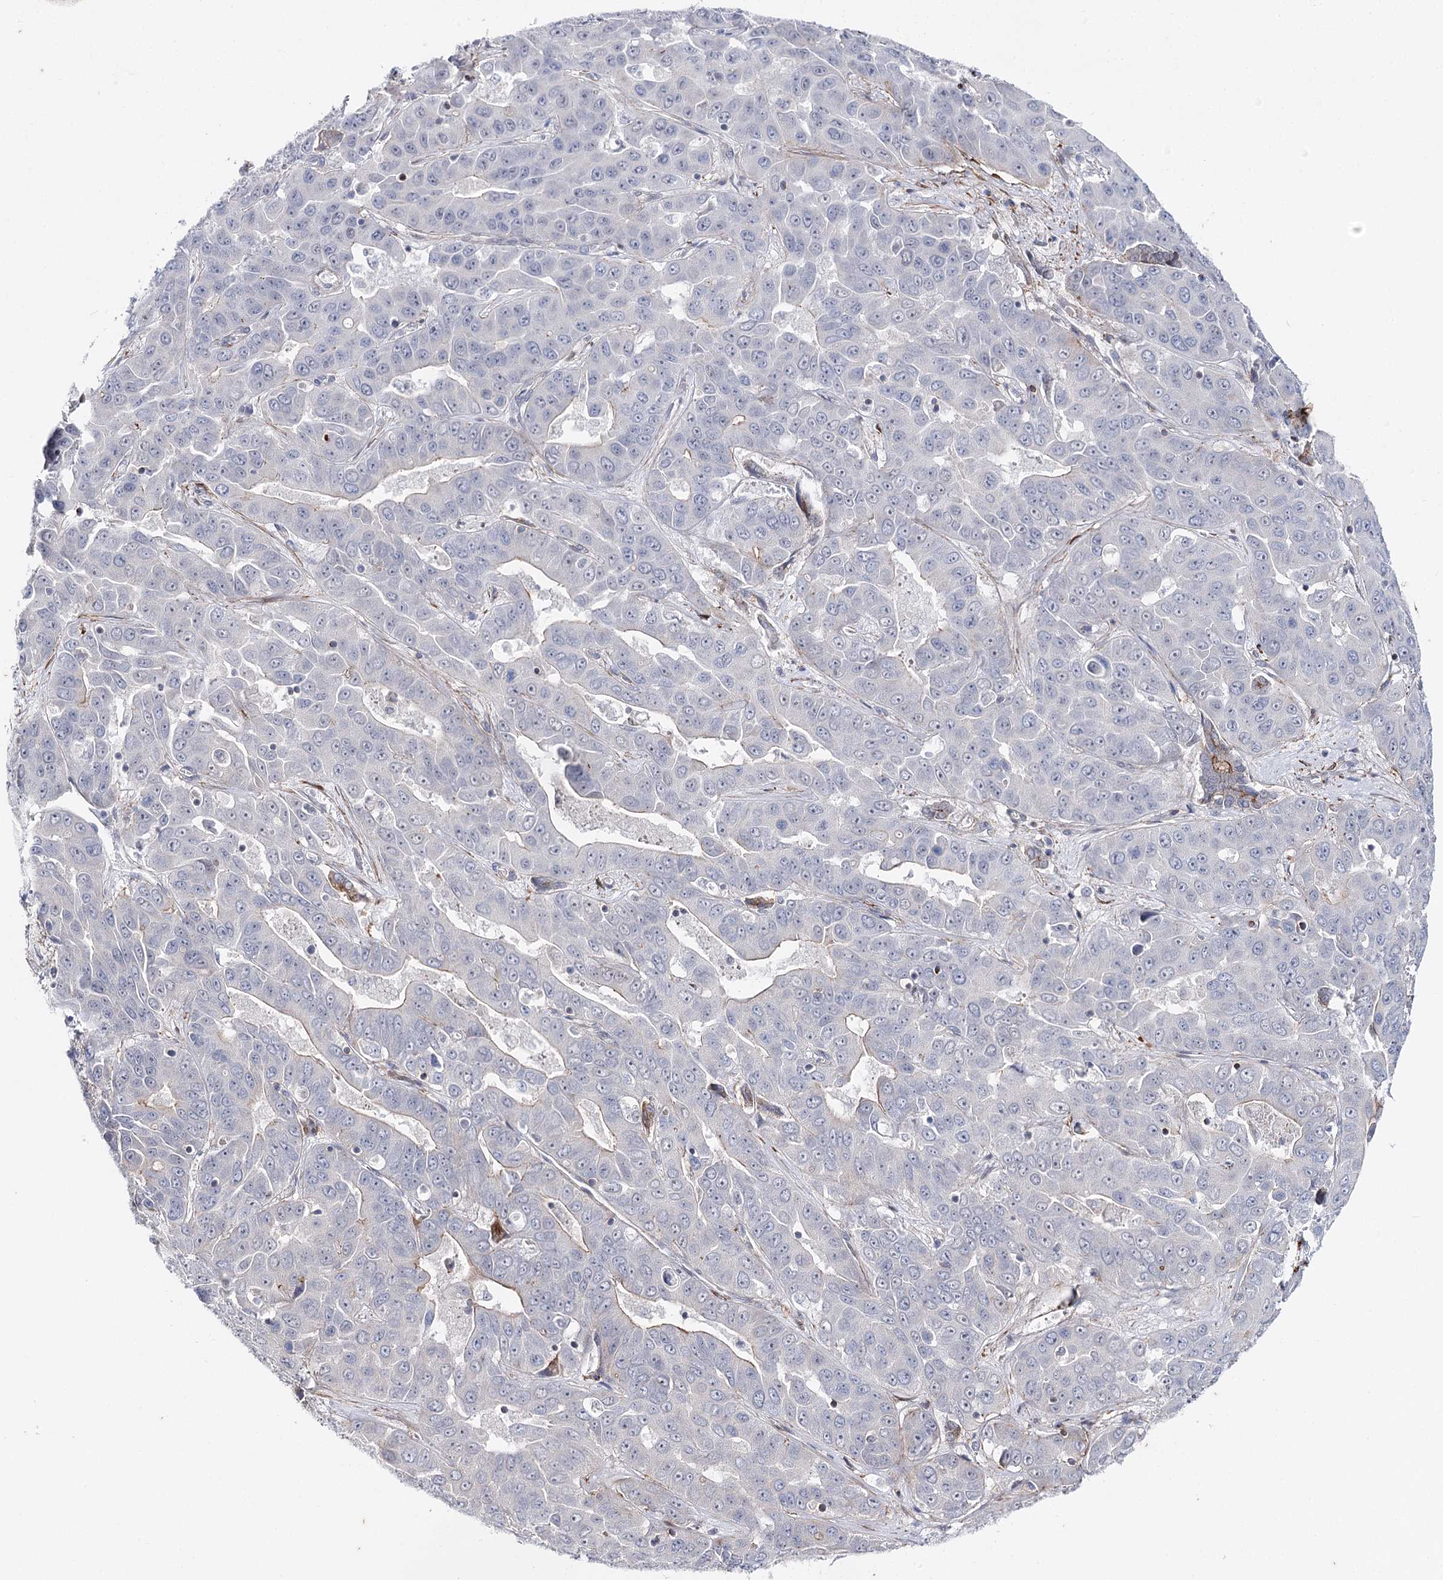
{"staining": {"intensity": "negative", "quantity": "none", "location": "none"}, "tissue": "liver cancer", "cell_type": "Tumor cells", "image_type": "cancer", "snomed": [{"axis": "morphology", "description": "Cholangiocarcinoma"}, {"axis": "topography", "description": "Liver"}], "caption": "Protein analysis of cholangiocarcinoma (liver) displays no significant positivity in tumor cells.", "gene": "AGXT2", "patient": {"sex": "female", "age": 52}}